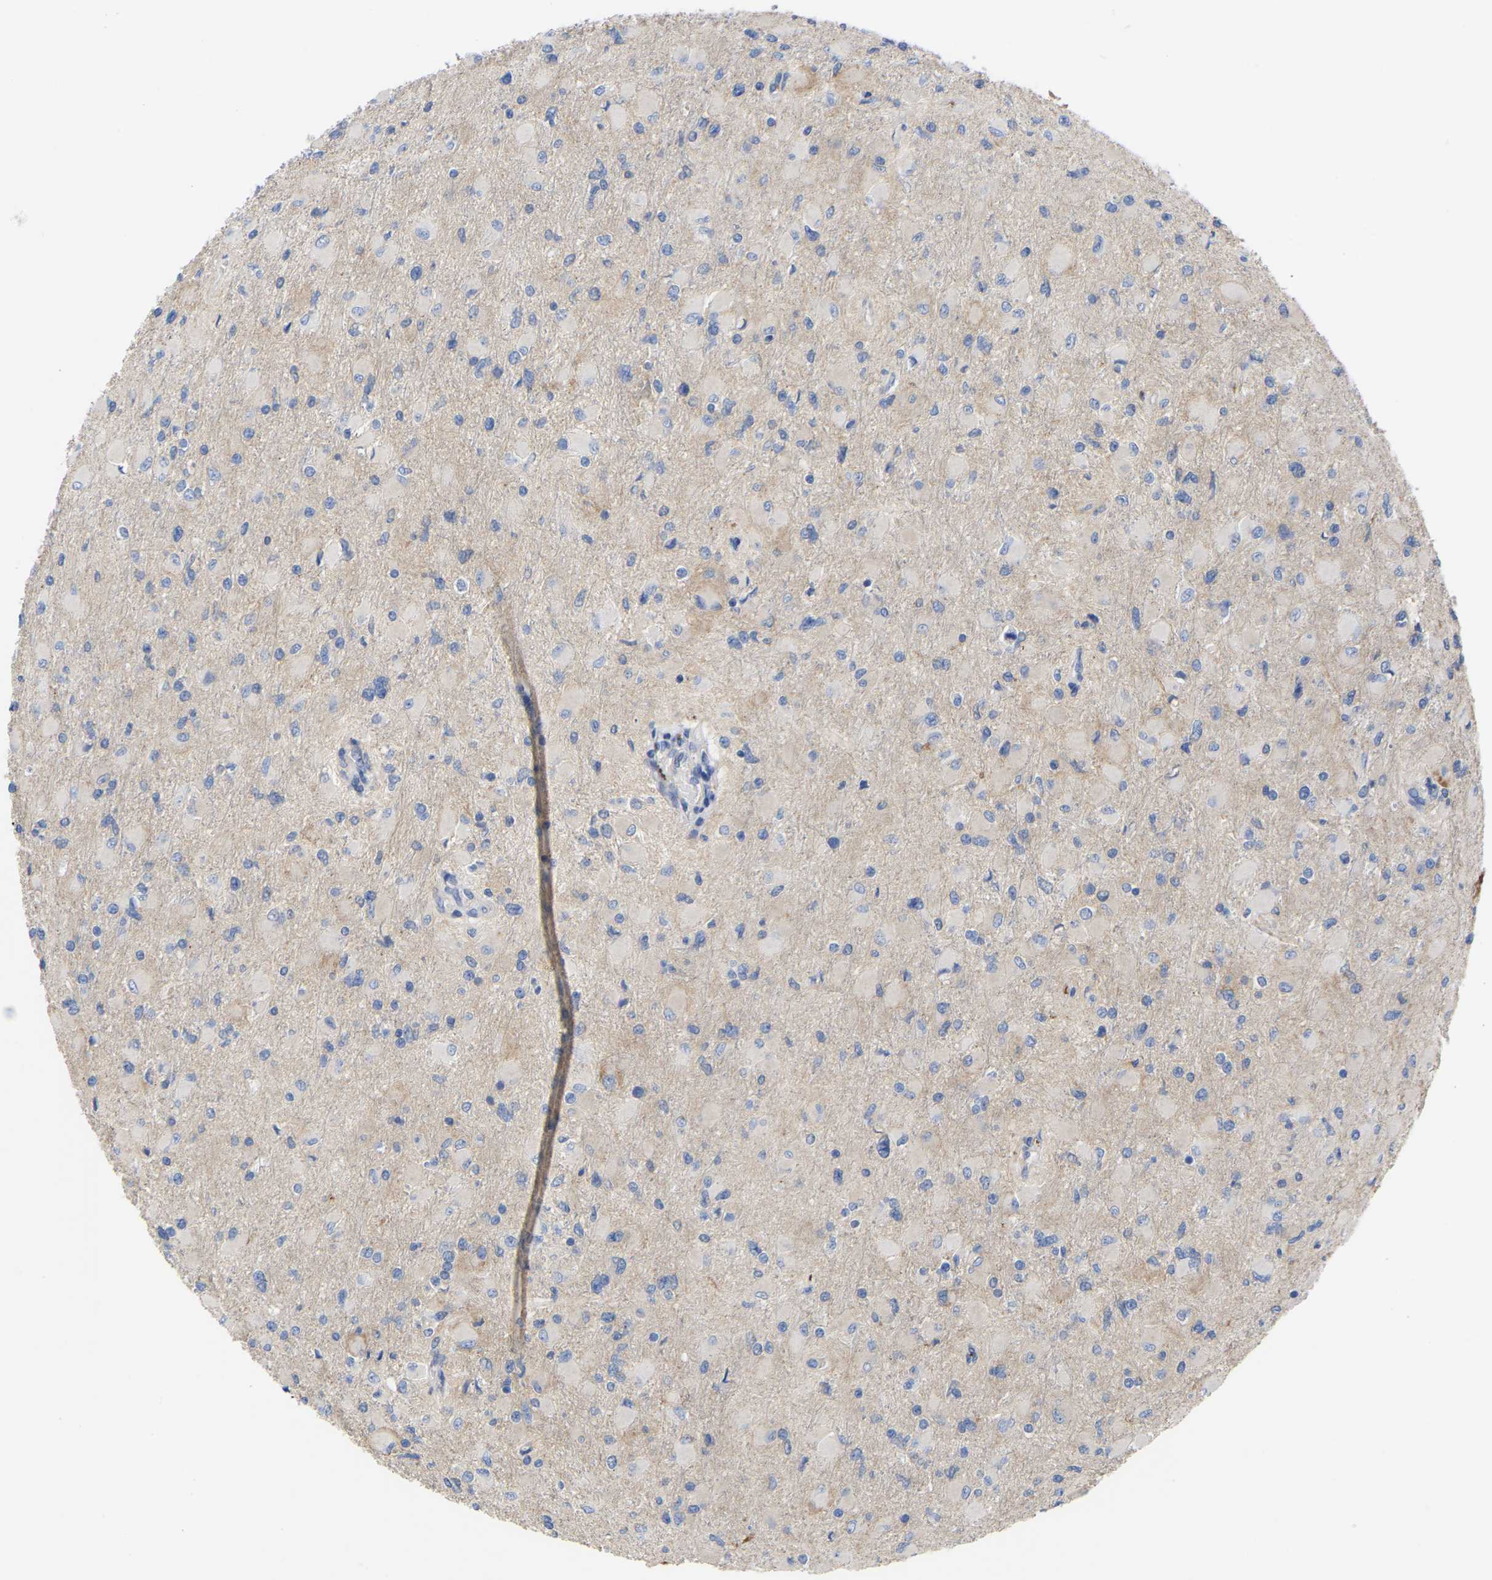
{"staining": {"intensity": "negative", "quantity": "none", "location": "none"}, "tissue": "glioma", "cell_type": "Tumor cells", "image_type": "cancer", "snomed": [{"axis": "morphology", "description": "Glioma, malignant, High grade"}, {"axis": "topography", "description": "Cerebral cortex"}], "caption": "DAB (3,3'-diaminobenzidine) immunohistochemical staining of high-grade glioma (malignant) exhibits no significant expression in tumor cells.", "gene": "ZNF449", "patient": {"sex": "female", "age": 36}}